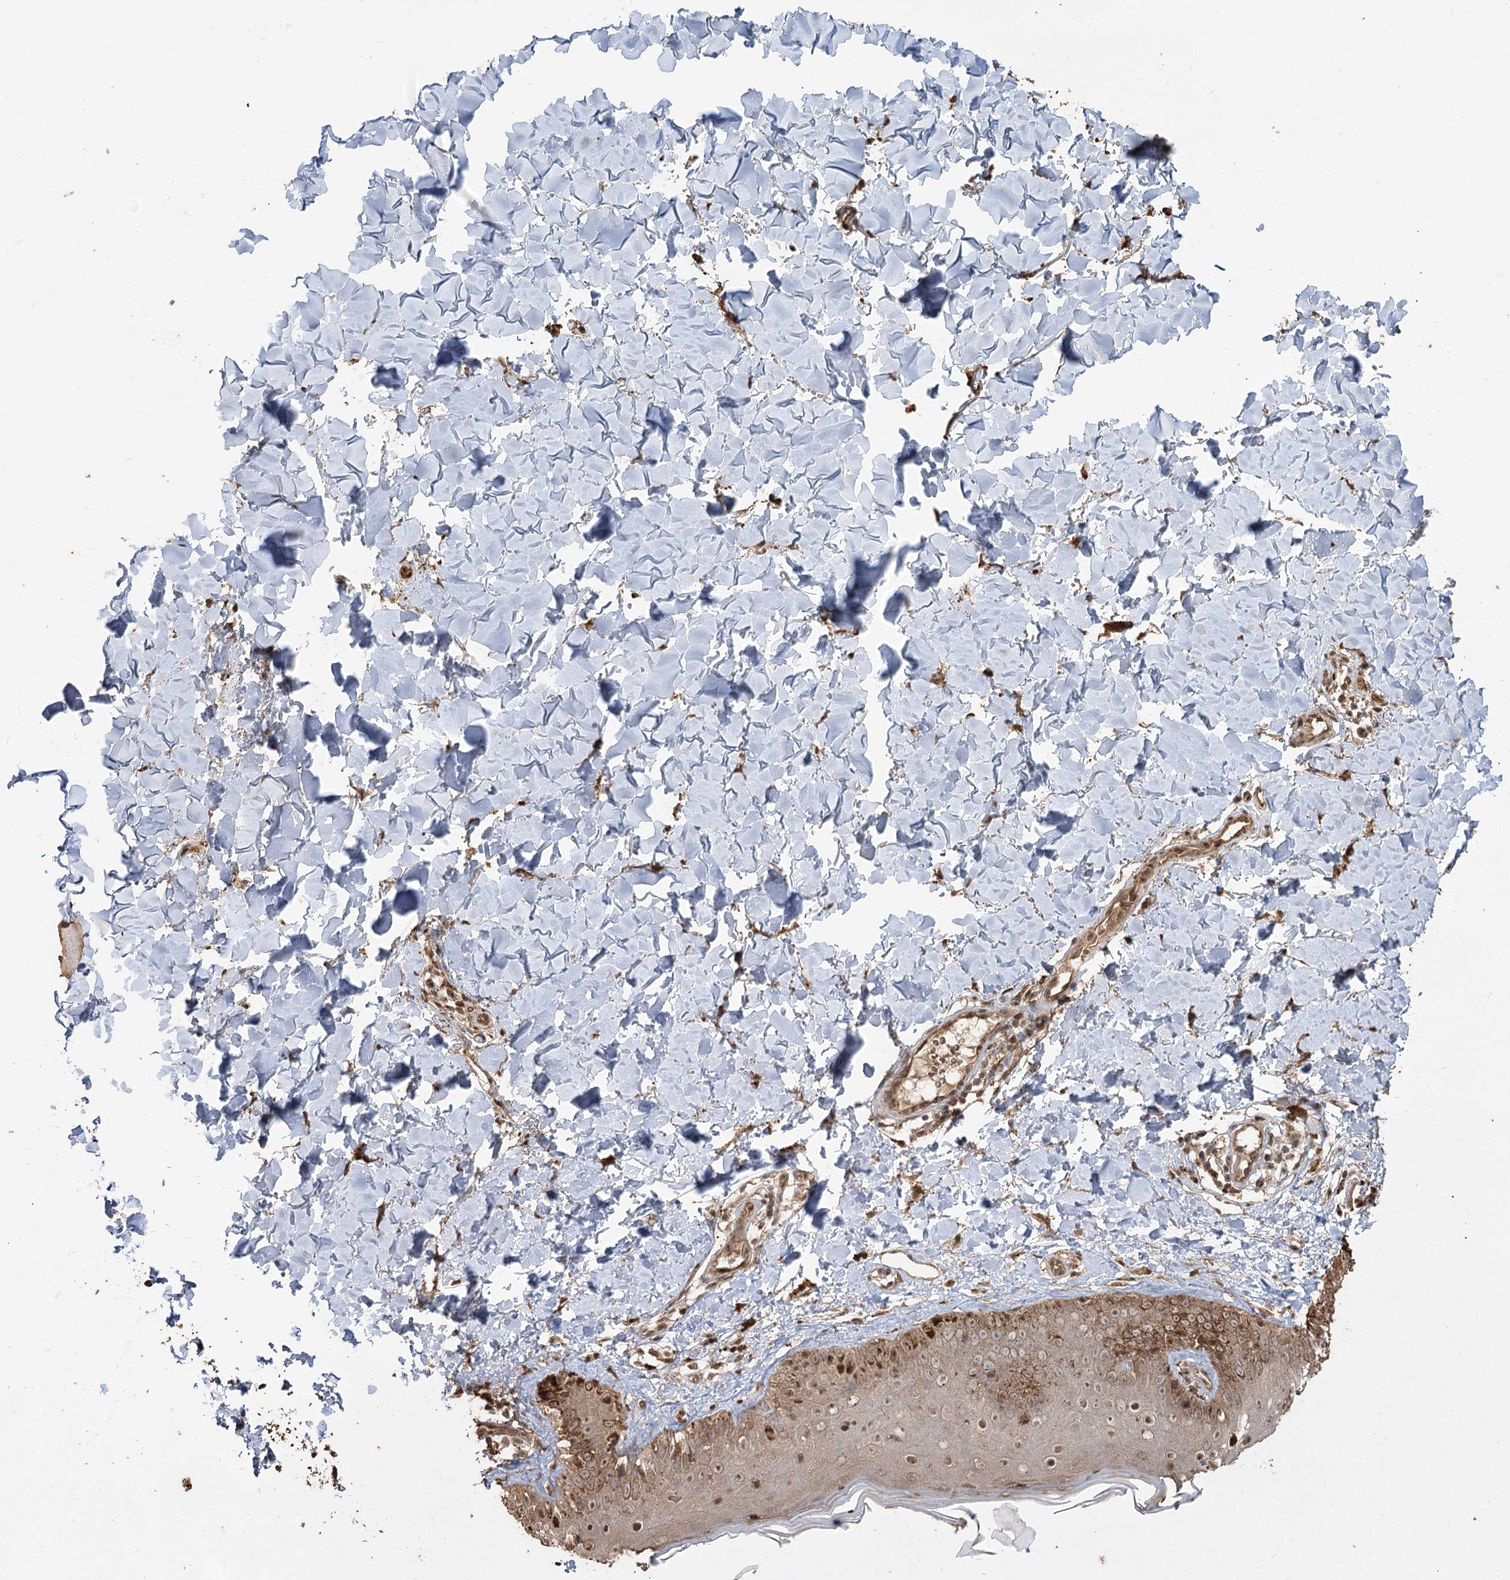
{"staining": {"intensity": "strong", "quantity": ">75%", "location": "cytoplasmic/membranous,nuclear"}, "tissue": "skin", "cell_type": "Fibroblasts", "image_type": "normal", "snomed": [{"axis": "morphology", "description": "Normal tissue, NOS"}, {"axis": "topography", "description": "Skin"}], "caption": "Protein staining exhibits strong cytoplasmic/membranous,nuclear staining in about >75% of fibroblasts in normal skin. The protein is shown in brown color, while the nuclei are stained blue.", "gene": "PLCH1", "patient": {"sex": "male", "age": 52}}